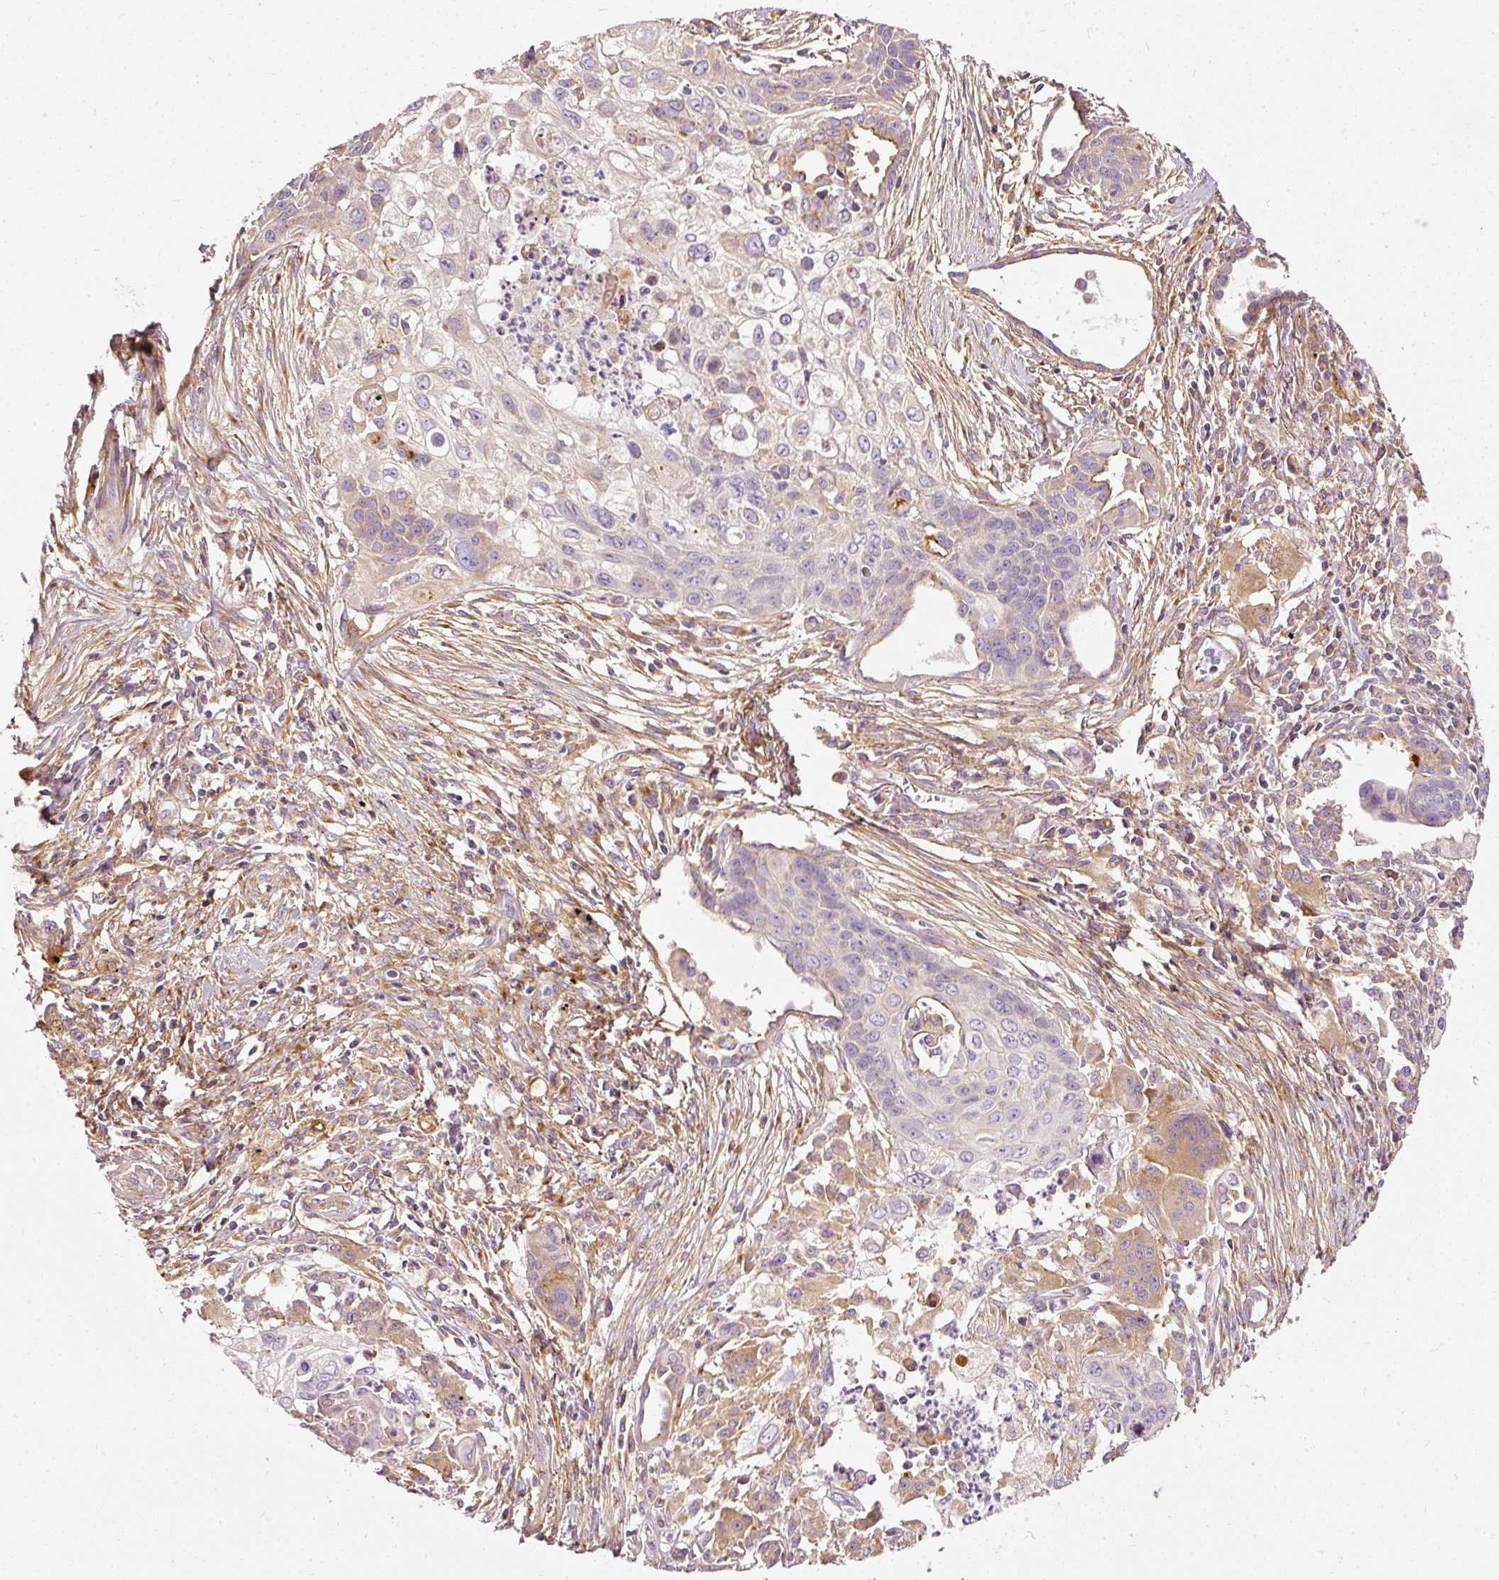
{"staining": {"intensity": "moderate", "quantity": "<25%", "location": "cytoplasmic/membranous"}, "tissue": "lung cancer", "cell_type": "Tumor cells", "image_type": "cancer", "snomed": [{"axis": "morphology", "description": "Squamous cell carcinoma, NOS"}, {"axis": "topography", "description": "Lung"}], "caption": "This is a photomicrograph of immunohistochemistry (IHC) staining of lung cancer, which shows moderate staining in the cytoplasmic/membranous of tumor cells.", "gene": "PAQR9", "patient": {"sex": "male", "age": 71}}